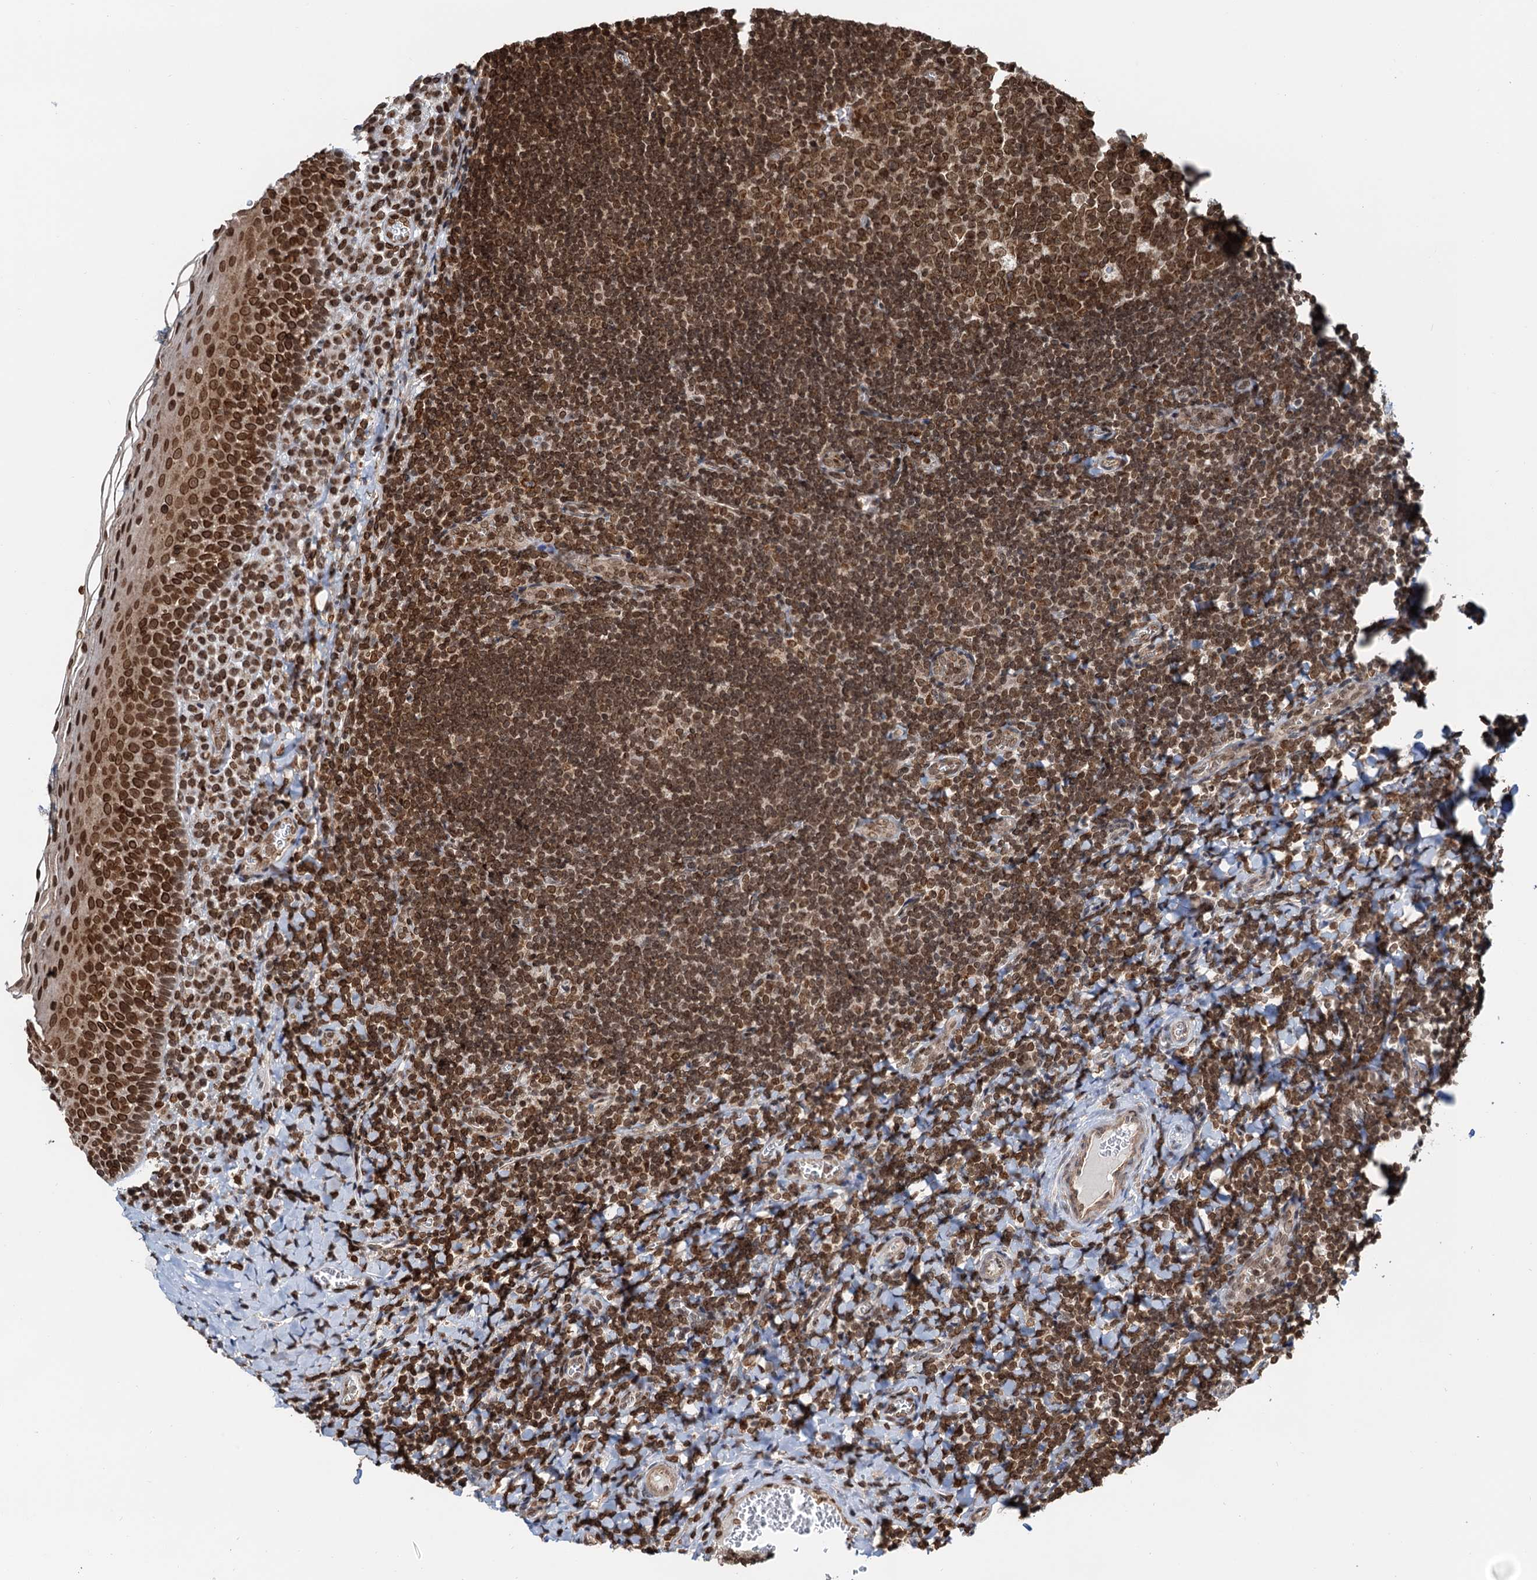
{"staining": {"intensity": "strong", "quantity": ">75%", "location": "nuclear"}, "tissue": "tonsil", "cell_type": "Germinal center cells", "image_type": "normal", "snomed": [{"axis": "morphology", "description": "Normal tissue, NOS"}, {"axis": "topography", "description": "Tonsil"}], "caption": "A micrograph showing strong nuclear expression in about >75% of germinal center cells in unremarkable tonsil, as visualized by brown immunohistochemical staining.", "gene": "ZC3H13", "patient": {"sex": "male", "age": 27}}